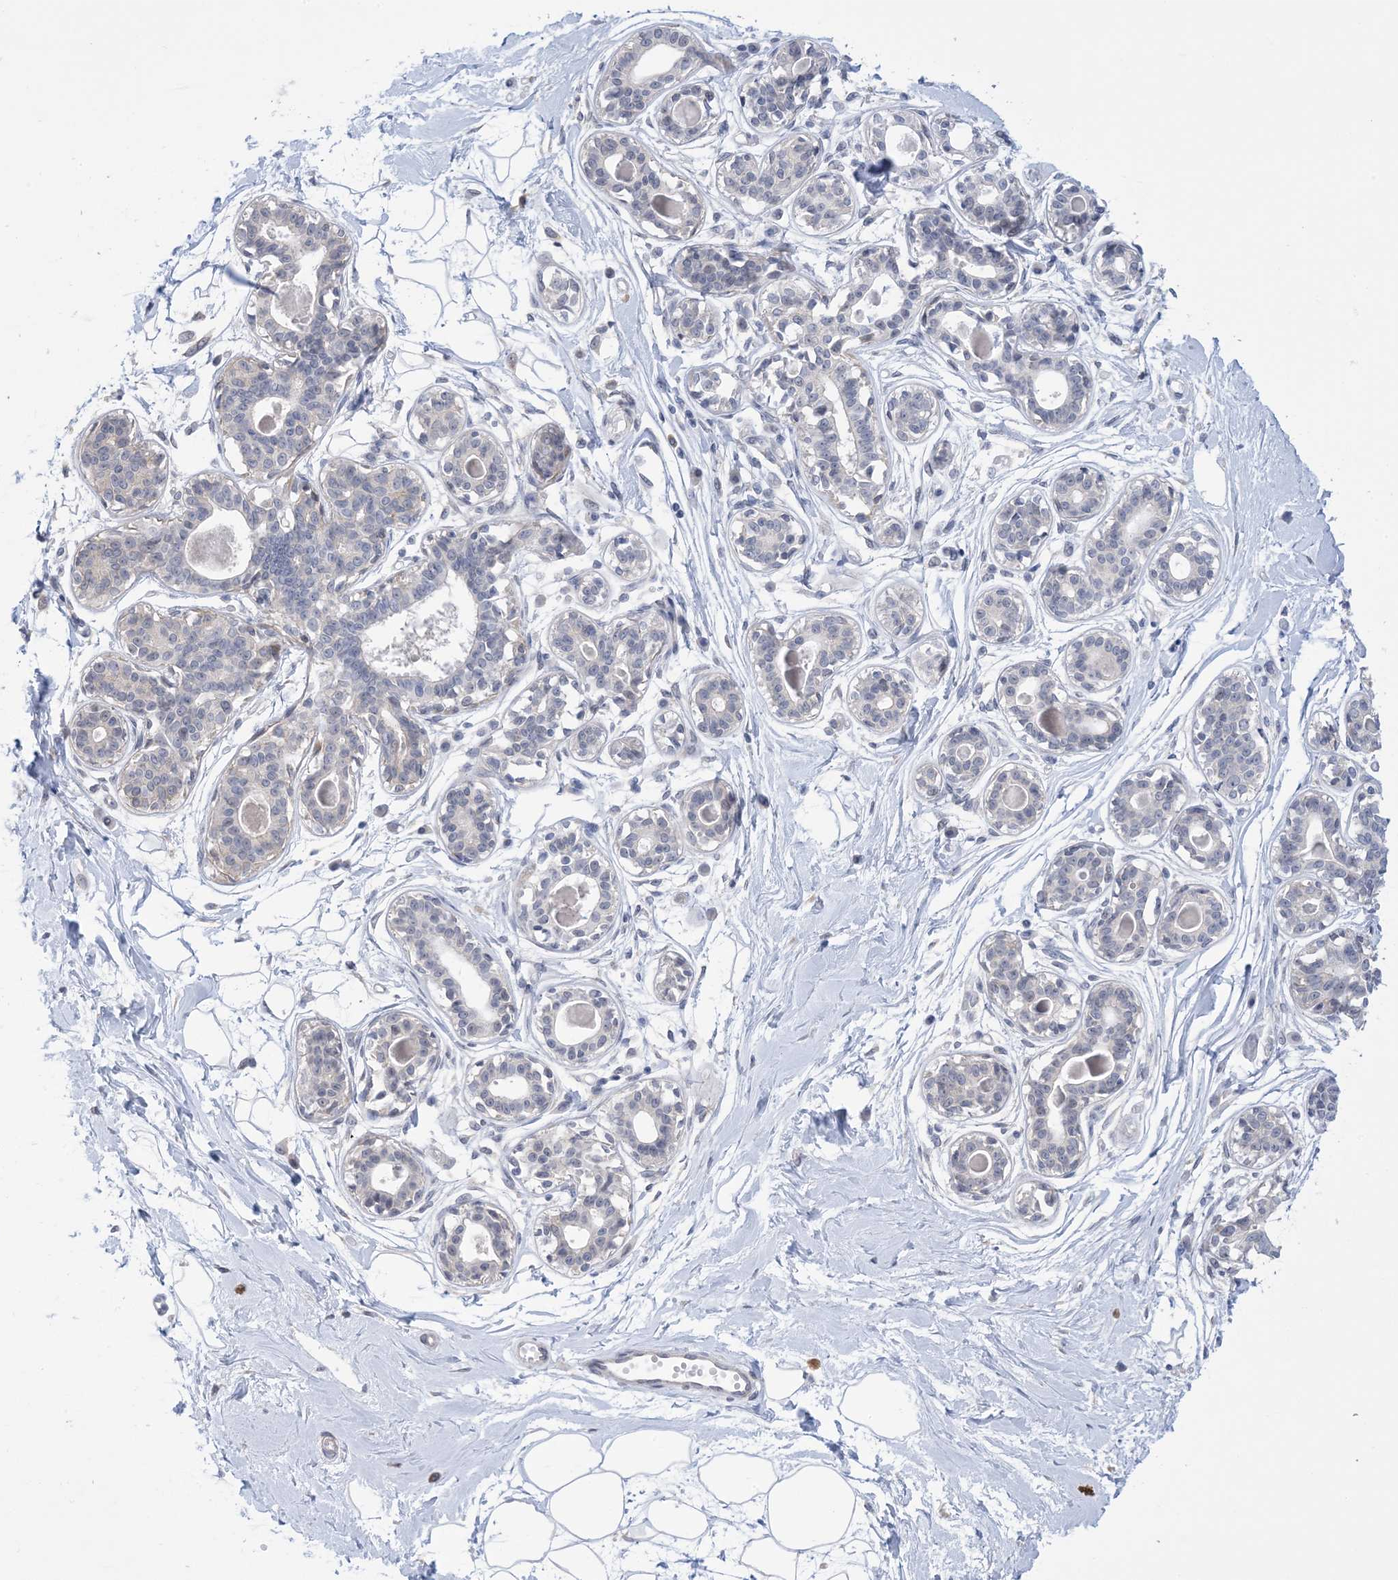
{"staining": {"intensity": "negative", "quantity": "none", "location": "none"}, "tissue": "breast", "cell_type": "Adipocytes", "image_type": "normal", "snomed": [{"axis": "morphology", "description": "Normal tissue, NOS"}, {"axis": "topography", "description": "Breast"}], "caption": "Immunohistochemical staining of benign human breast shows no significant positivity in adipocytes. (DAB immunohistochemistry (IHC) visualized using brightfield microscopy, high magnification).", "gene": "TTYH1", "patient": {"sex": "female", "age": 45}}